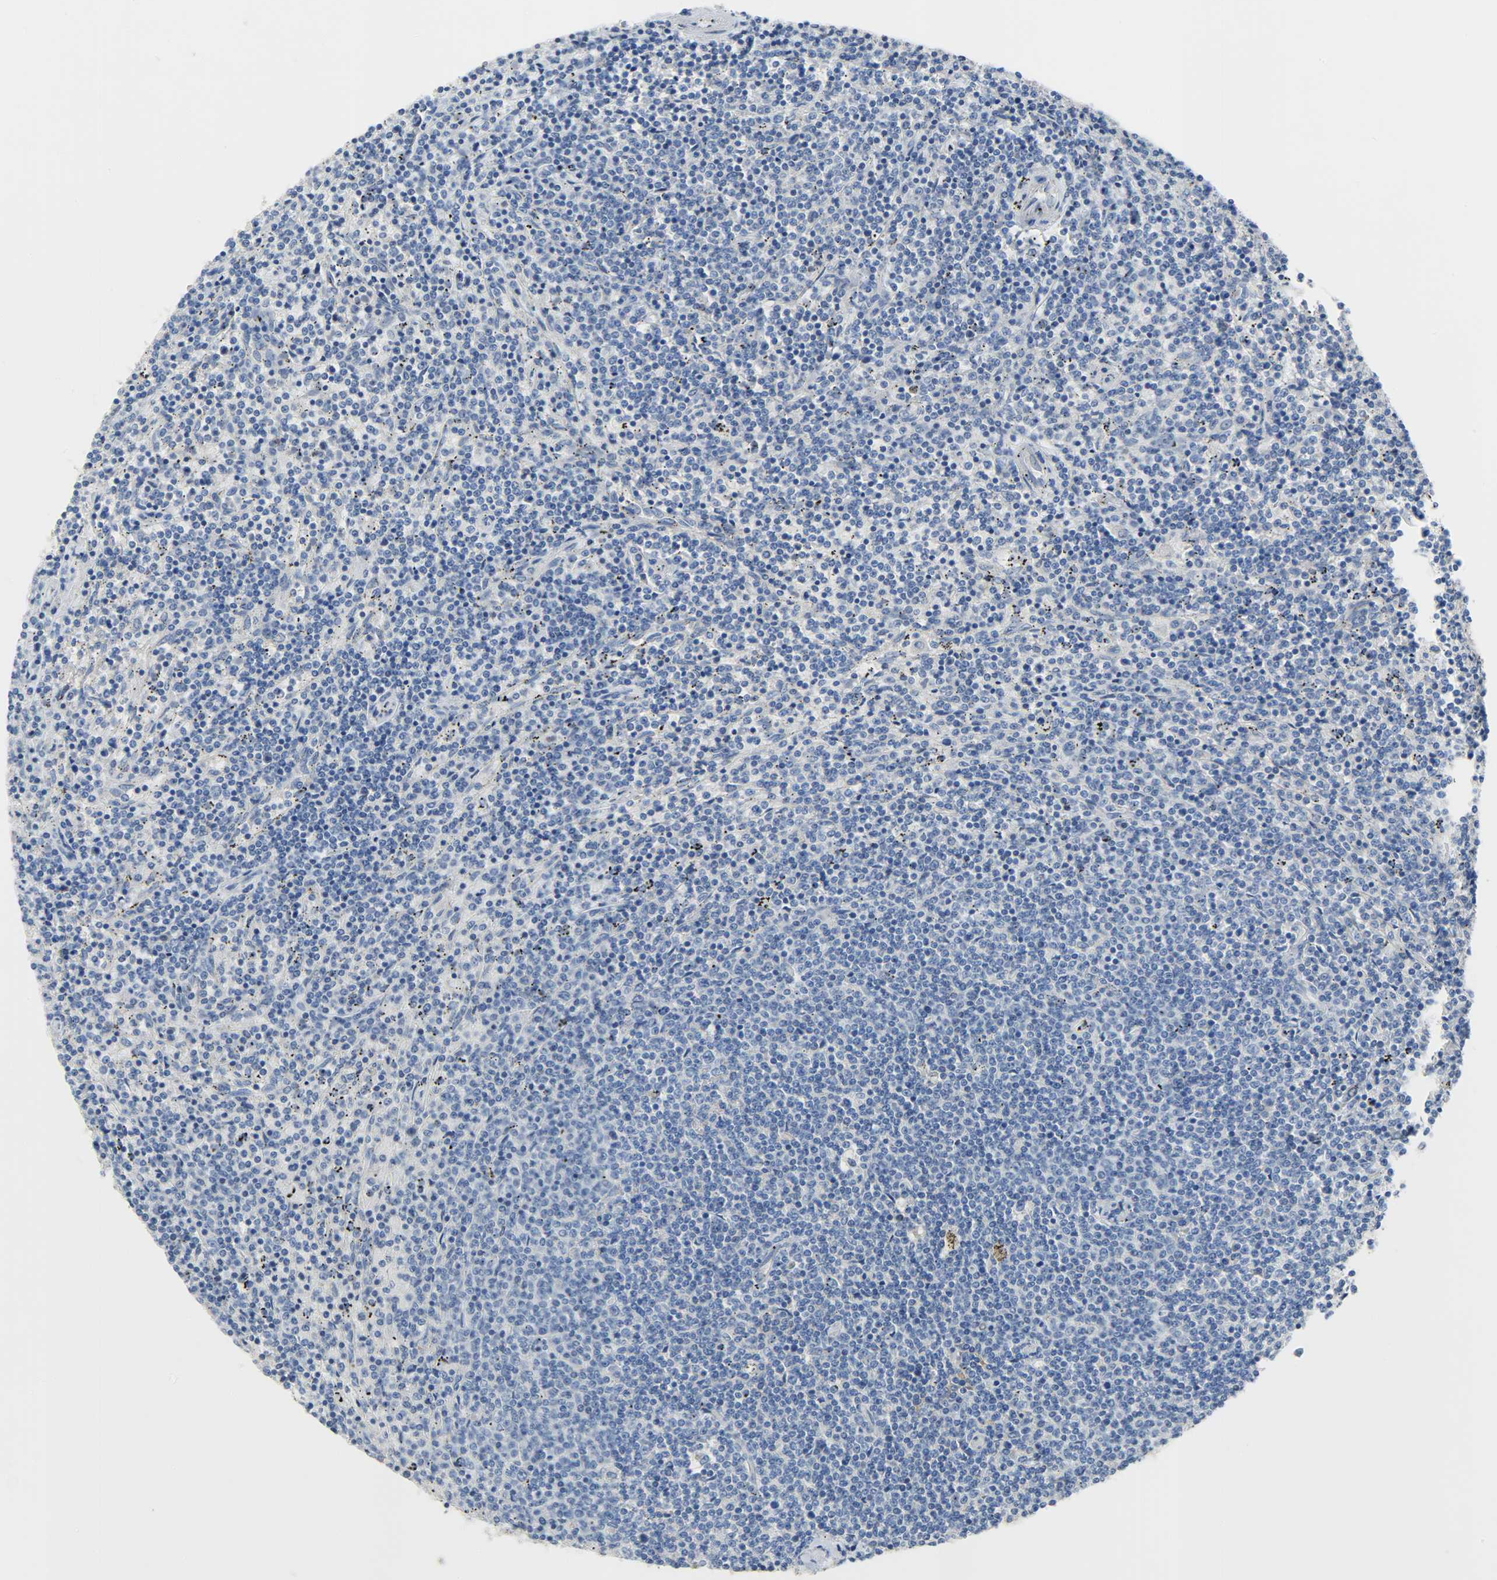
{"staining": {"intensity": "negative", "quantity": "none", "location": "none"}, "tissue": "lymphoma", "cell_type": "Tumor cells", "image_type": "cancer", "snomed": [{"axis": "morphology", "description": "Malignant lymphoma, non-Hodgkin's type, Low grade"}, {"axis": "topography", "description": "Spleen"}], "caption": "Immunohistochemistry (IHC) of low-grade malignant lymphoma, non-Hodgkin's type demonstrates no expression in tumor cells. (DAB (3,3'-diaminobenzidine) IHC with hematoxylin counter stain).", "gene": "CRP", "patient": {"sex": "female", "age": 50}}